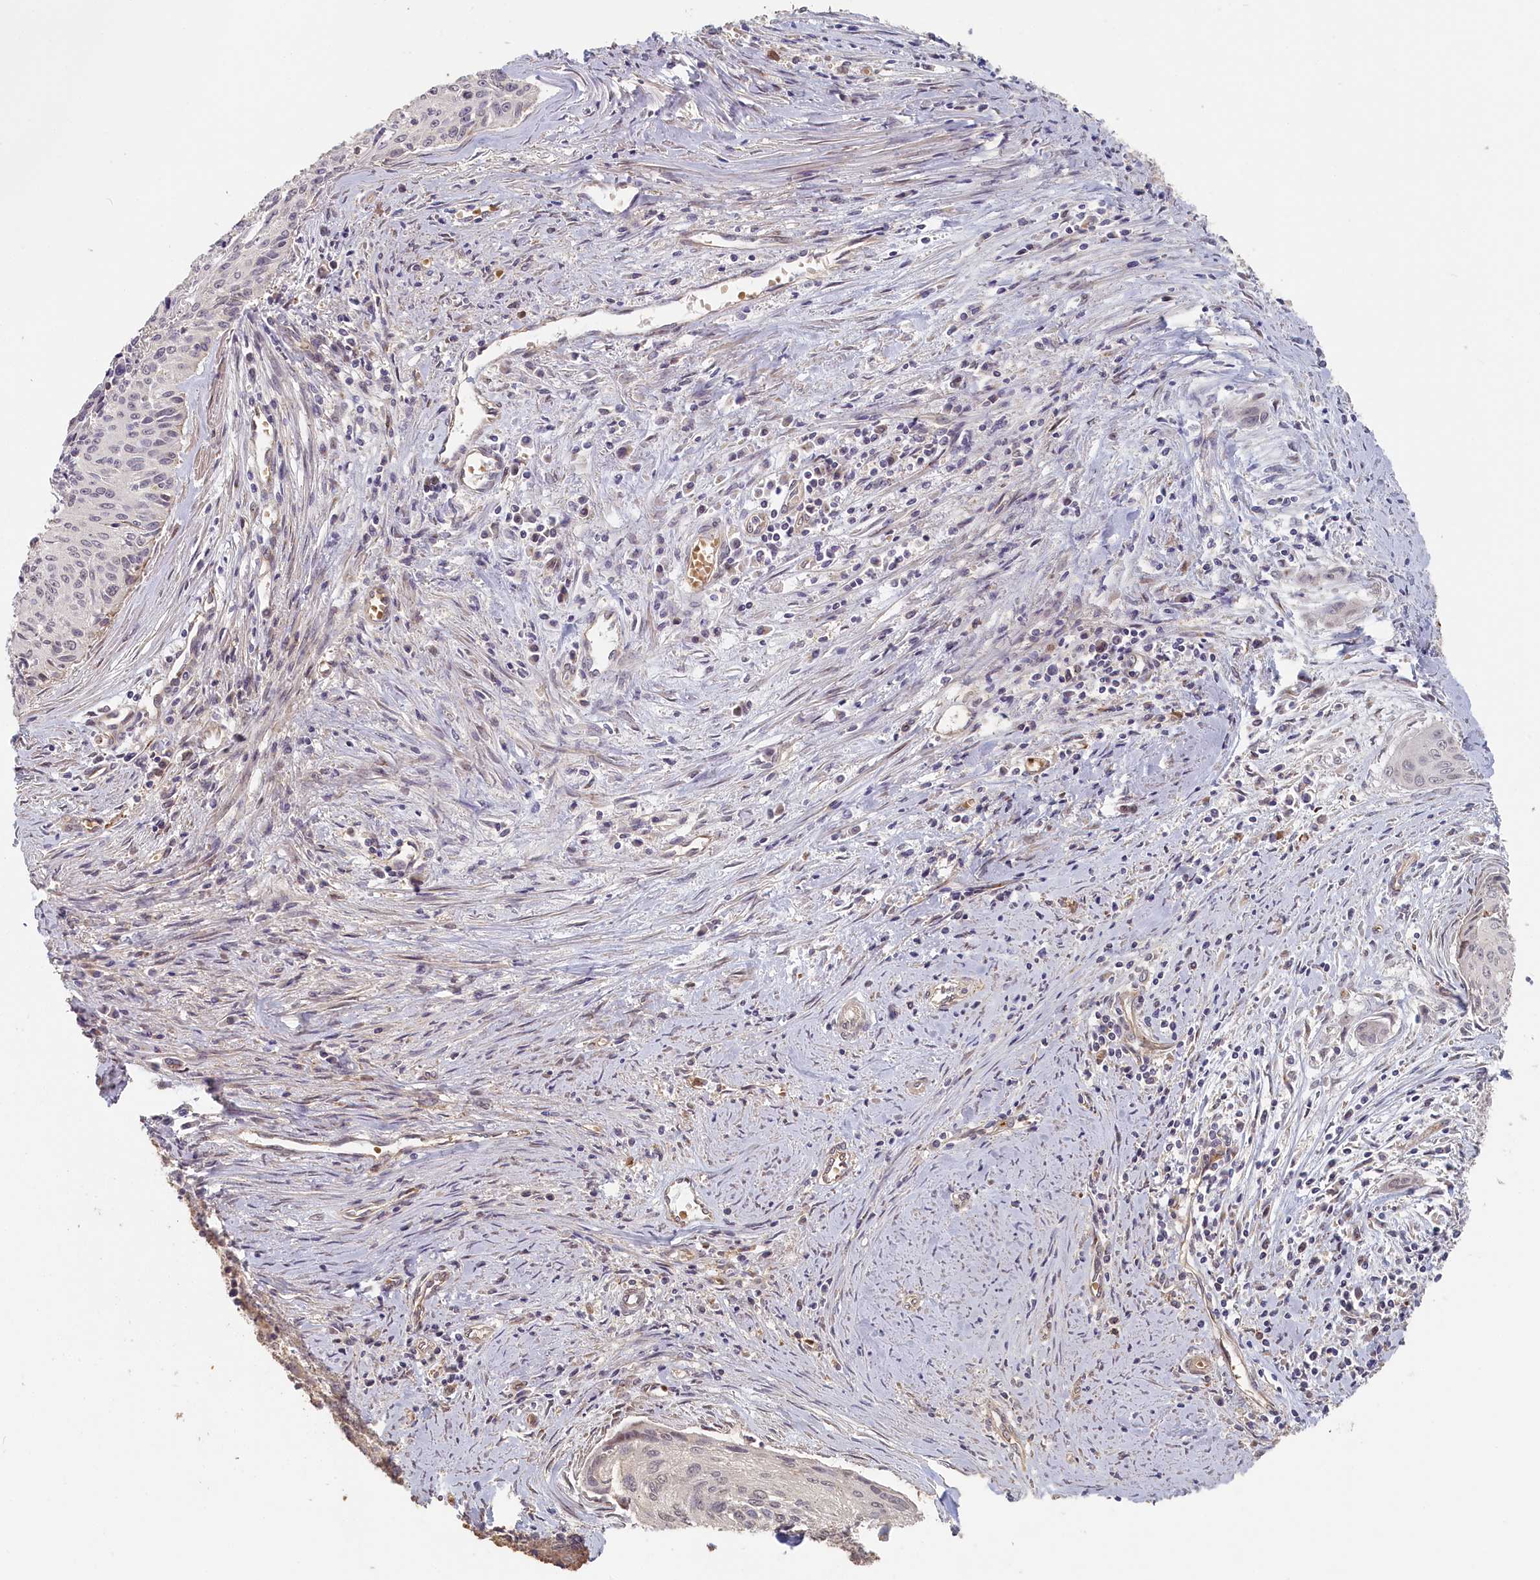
{"staining": {"intensity": "weak", "quantity": "<25%", "location": "nuclear"}, "tissue": "cervical cancer", "cell_type": "Tumor cells", "image_type": "cancer", "snomed": [{"axis": "morphology", "description": "Squamous cell carcinoma, NOS"}, {"axis": "topography", "description": "Cervix"}], "caption": "High magnification brightfield microscopy of cervical cancer (squamous cell carcinoma) stained with DAB (brown) and counterstained with hematoxylin (blue): tumor cells show no significant expression.", "gene": "STX16", "patient": {"sex": "female", "age": 55}}